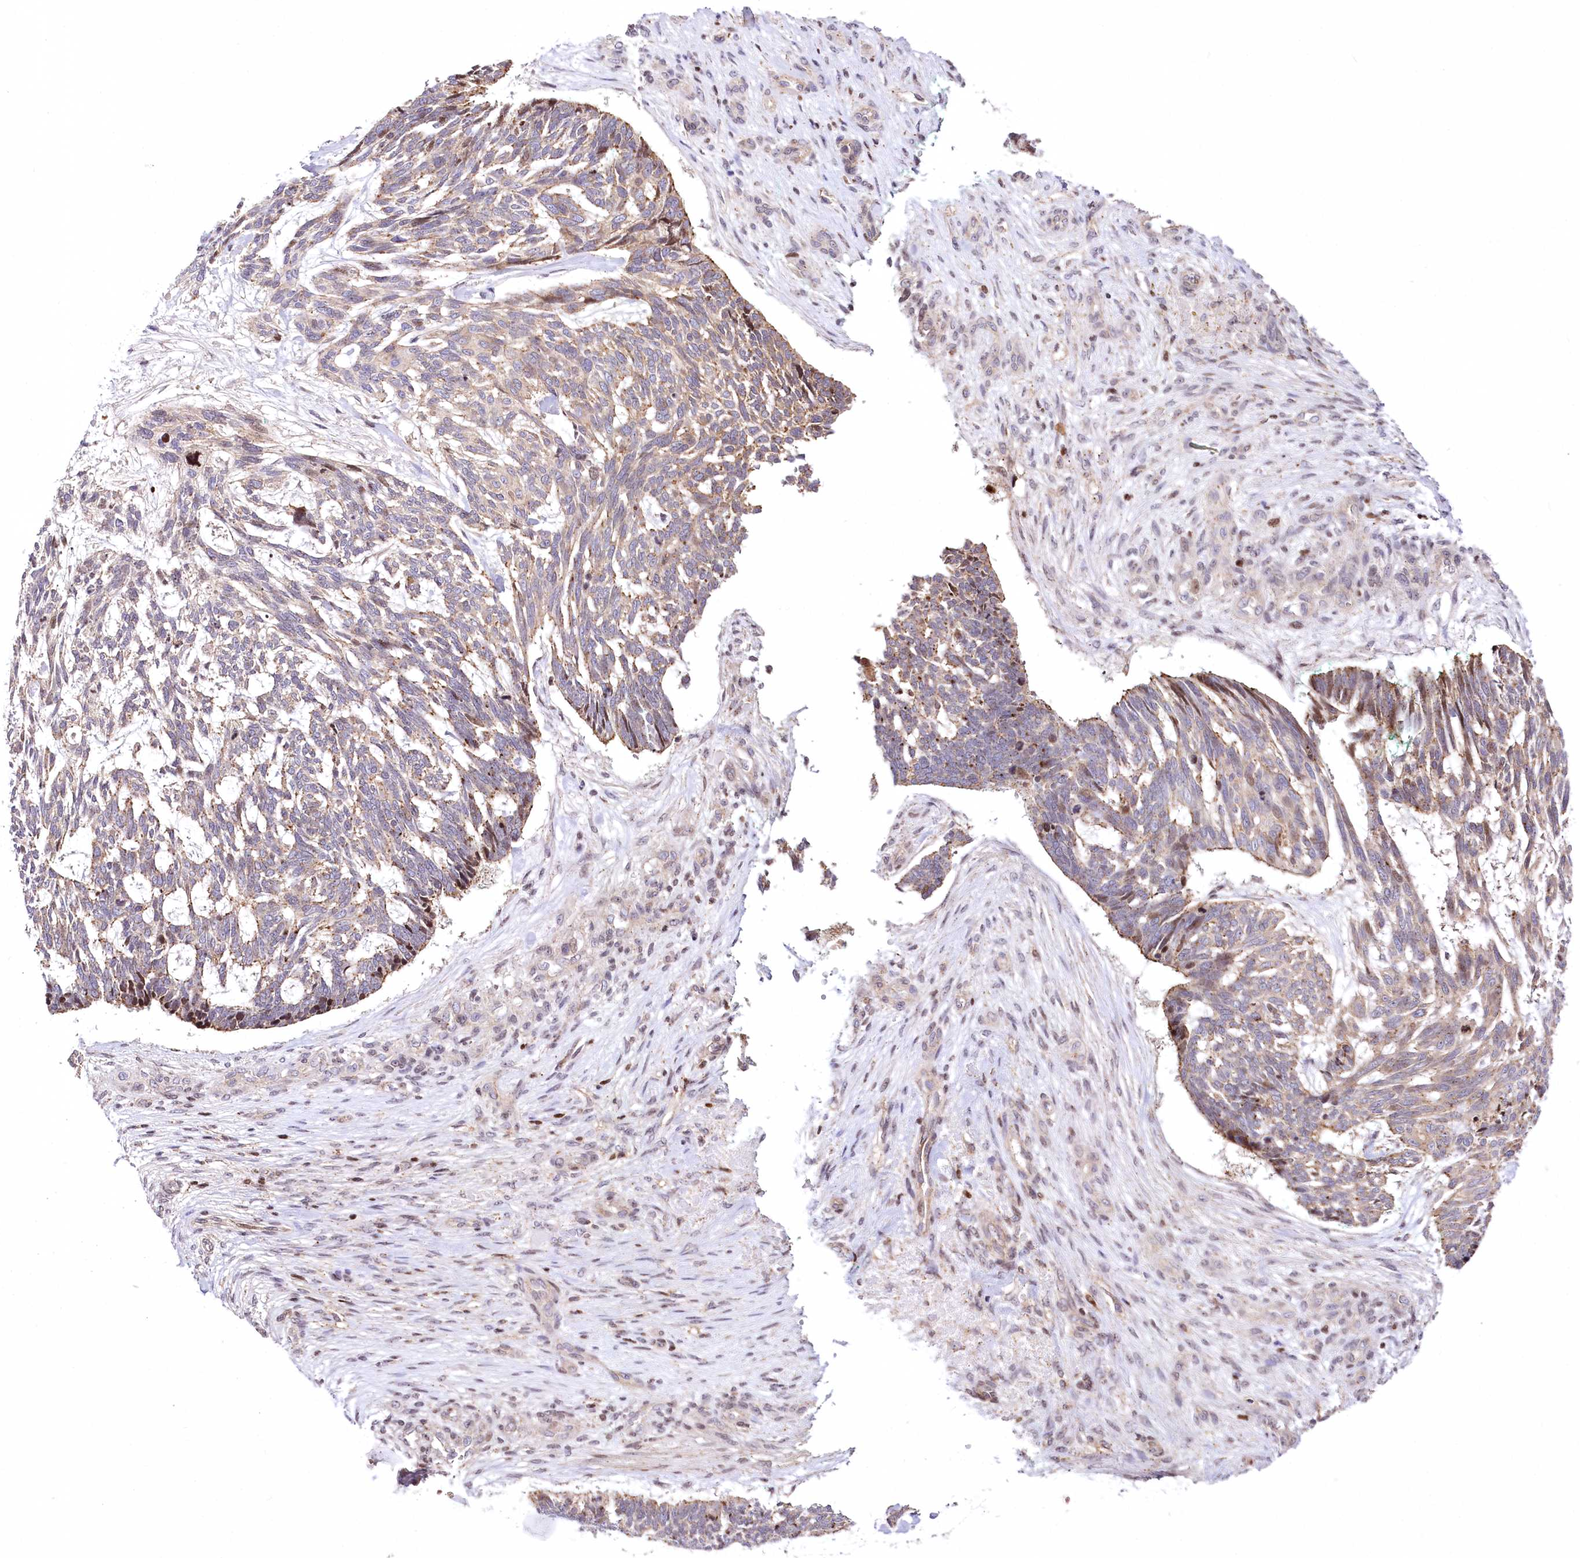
{"staining": {"intensity": "moderate", "quantity": "<25%", "location": "cytoplasmic/membranous"}, "tissue": "skin cancer", "cell_type": "Tumor cells", "image_type": "cancer", "snomed": [{"axis": "morphology", "description": "Basal cell carcinoma"}, {"axis": "topography", "description": "Skin"}], "caption": "DAB (3,3'-diaminobenzidine) immunohistochemical staining of skin basal cell carcinoma shows moderate cytoplasmic/membranous protein expression in about <25% of tumor cells. The staining was performed using DAB, with brown indicating positive protein expression. Nuclei are stained blue with hematoxylin.", "gene": "ZFYVE27", "patient": {"sex": "male", "age": 88}}